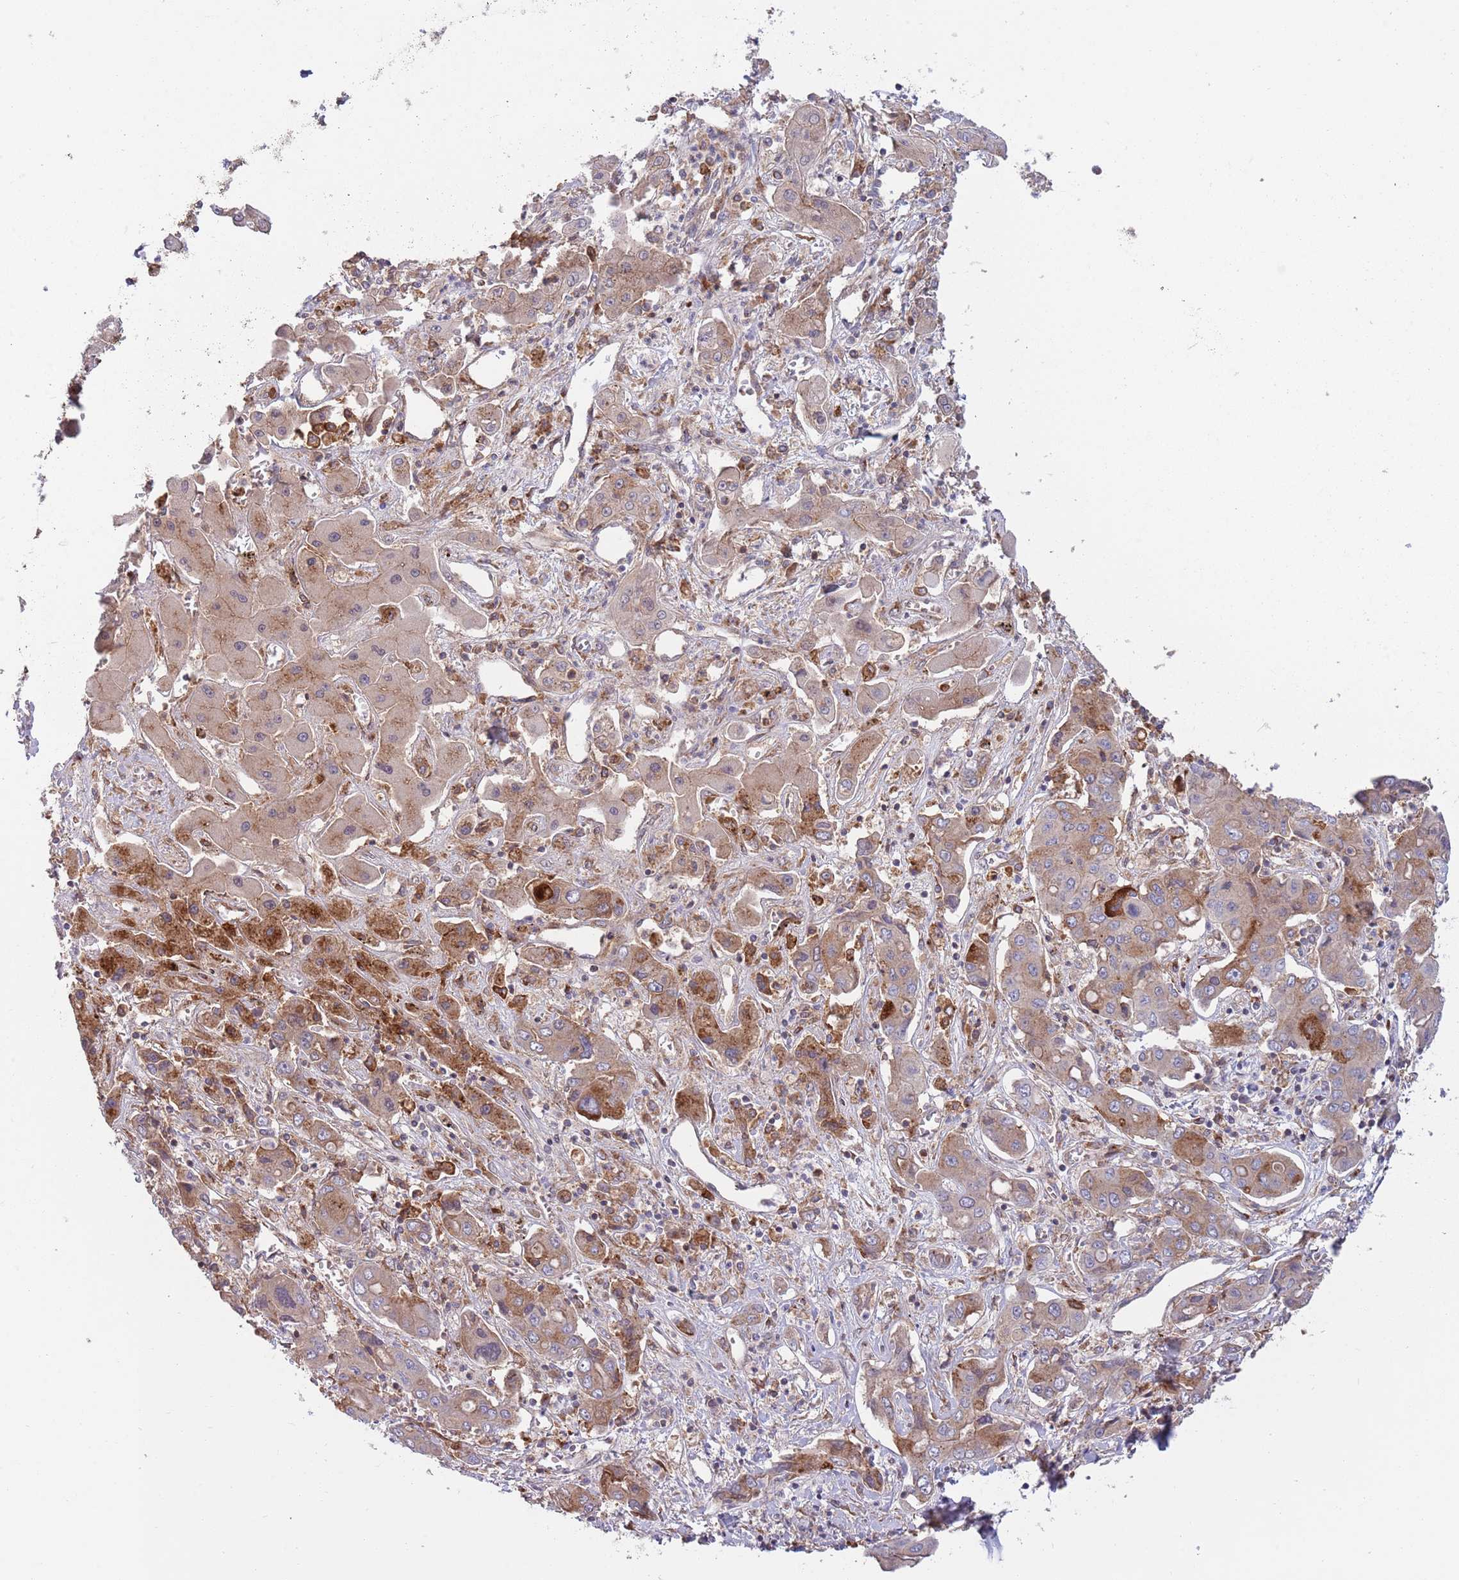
{"staining": {"intensity": "moderate", "quantity": "25%-75%", "location": "cytoplasmic/membranous"}, "tissue": "liver cancer", "cell_type": "Tumor cells", "image_type": "cancer", "snomed": [{"axis": "morphology", "description": "Cholangiocarcinoma"}, {"axis": "topography", "description": "Liver"}], "caption": "Immunohistochemistry (IHC) of human liver cholangiocarcinoma demonstrates medium levels of moderate cytoplasmic/membranous positivity in approximately 25%-75% of tumor cells. (Stains: DAB in brown, nuclei in blue, Microscopy: brightfield microscopy at high magnification).", "gene": "BTBD7", "patient": {"sex": "male", "age": 67}}